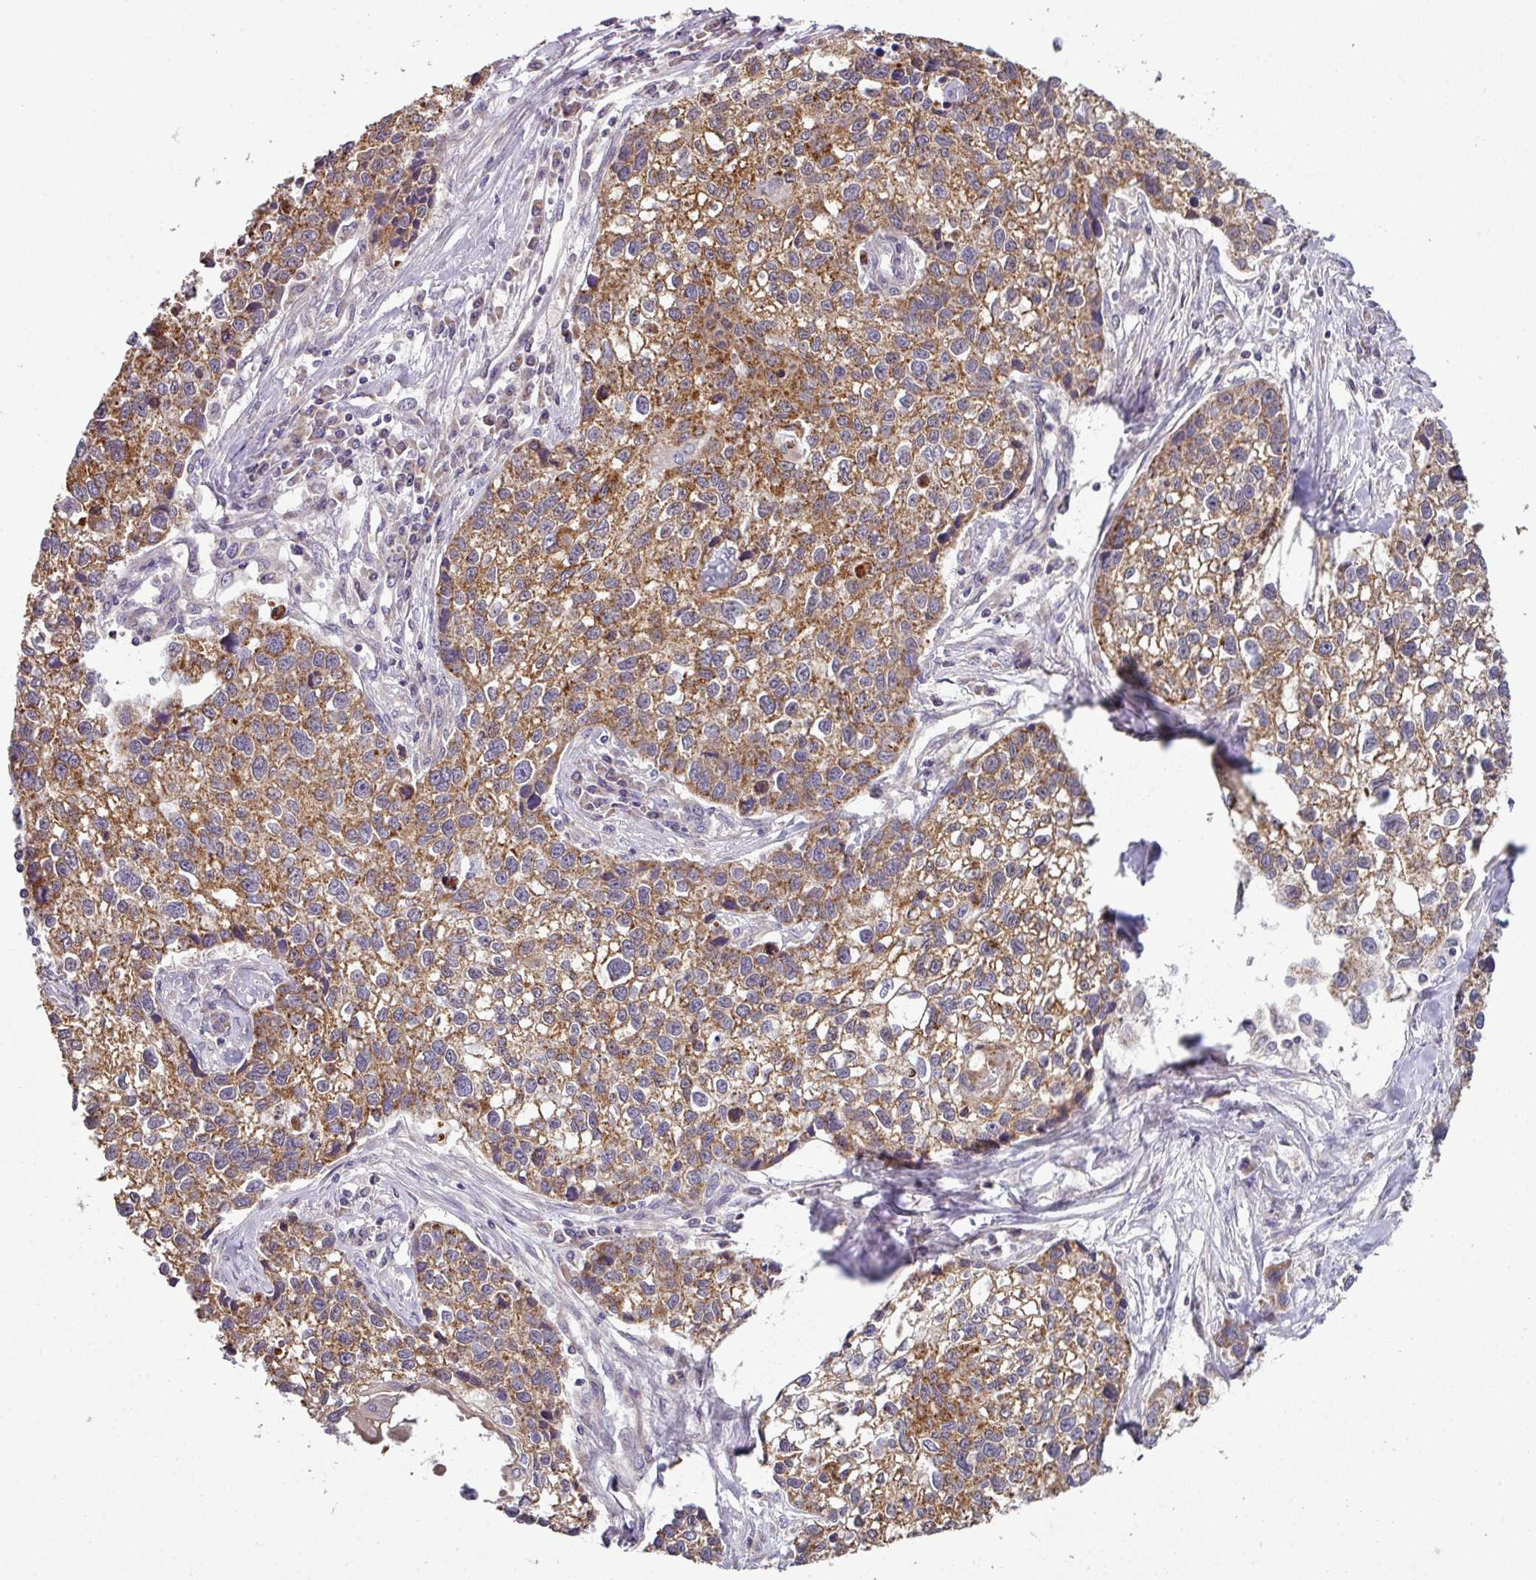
{"staining": {"intensity": "moderate", "quantity": ">75%", "location": "cytoplasmic/membranous"}, "tissue": "lung cancer", "cell_type": "Tumor cells", "image_type": "cancer", "snomed": [{"axis": "morphology", "description": "Squamous cell carcinoma, NOS"}, {"axis": "topography", "description": "Lung"}], "caption": "Immunohistochemical staining of human lung cancer reveals medium levels of moderate cytoplasmic/membranous protein expression in approximately >75% of tumor cells.", "gene": "LRRC9", "patient": {"sex": "male", "age": 74}}